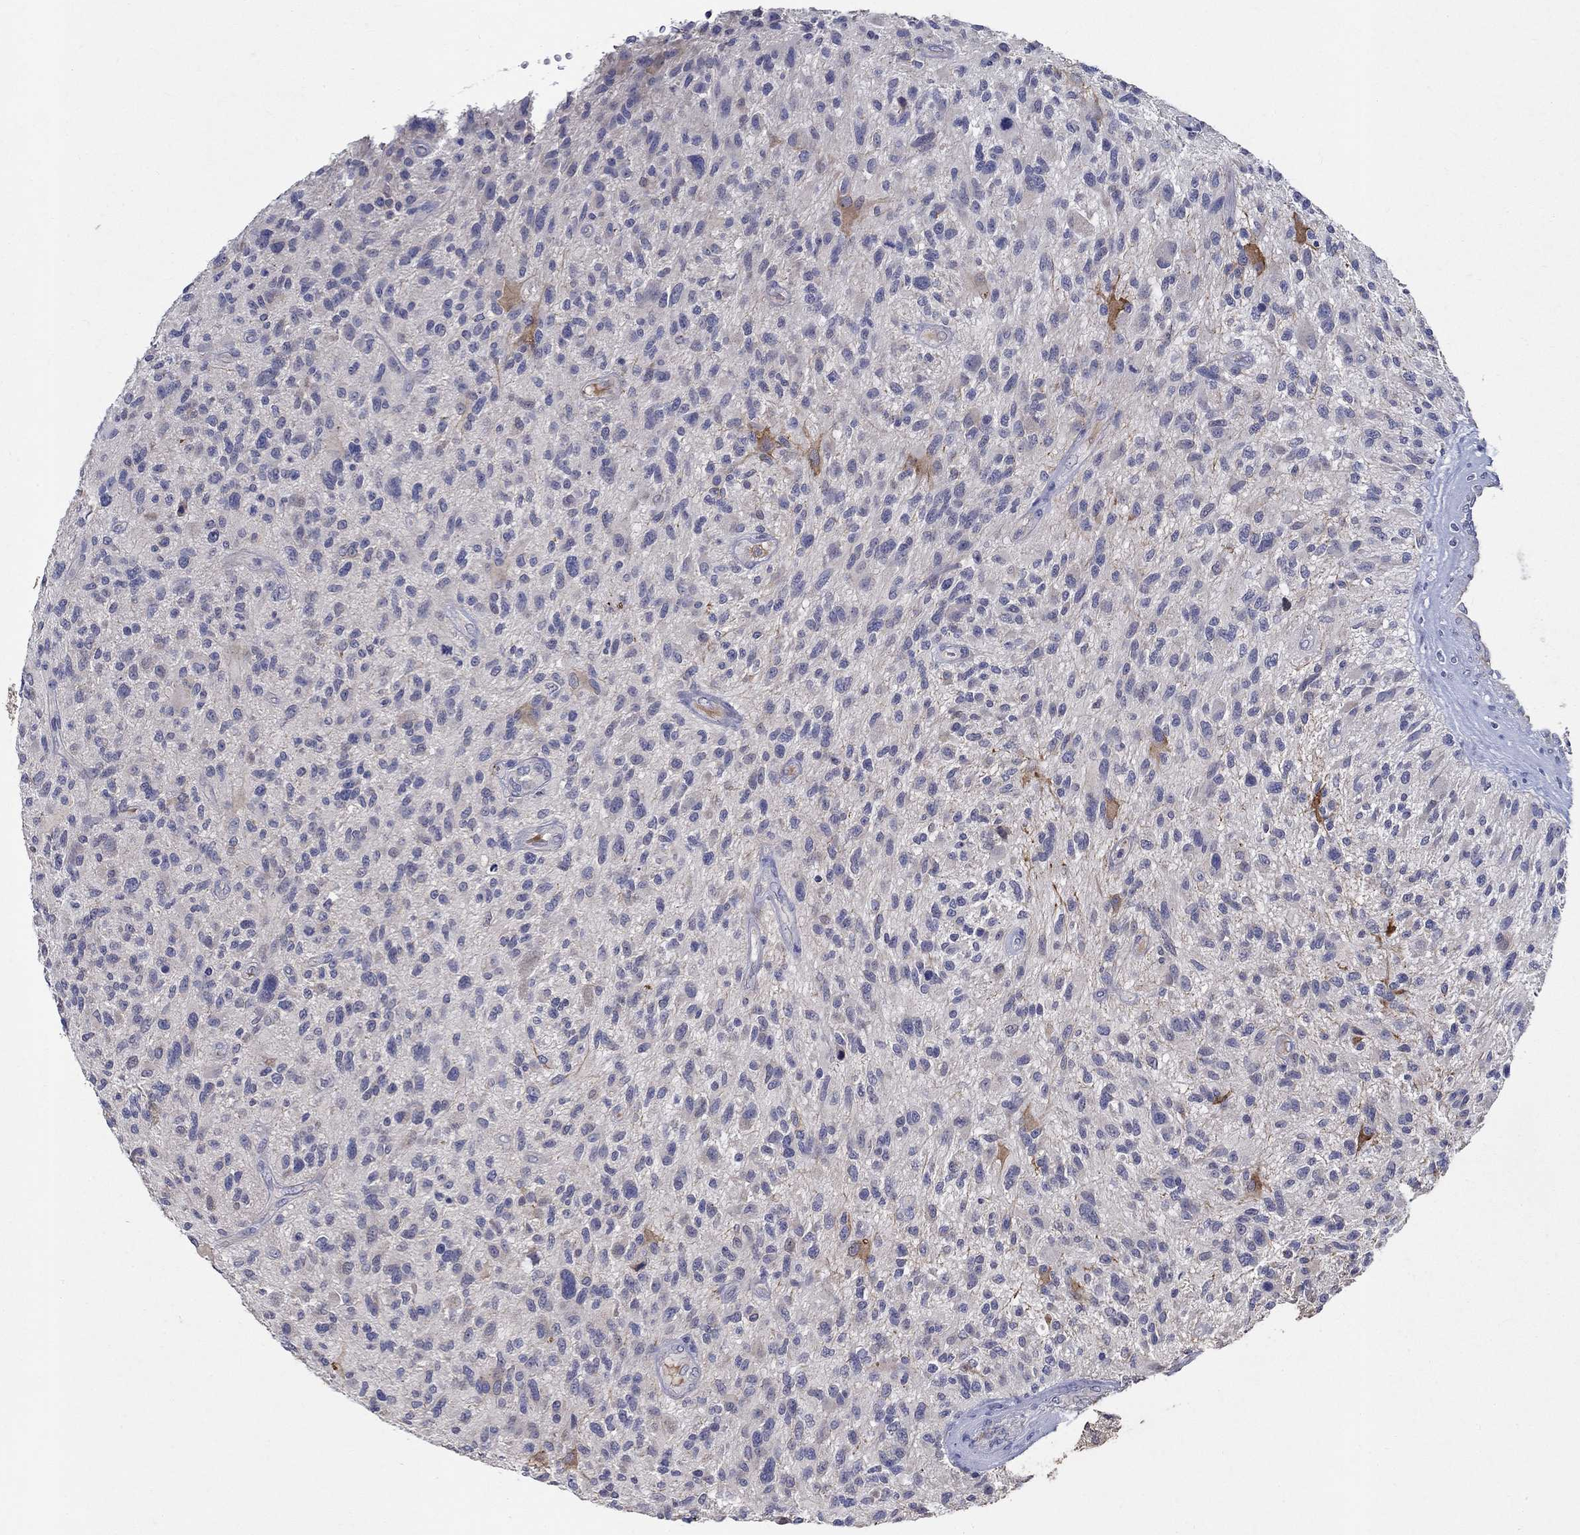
{"staining": {"intensity": "negative", "quantity": "none", "location": "none"}, "tissue": "glioma", "cell_type": "Tumor cells", "image_type": "cancer", "snomed": [{"axis": "morphology", "description": "Glioma, malignant, High grade"}, {"axis": "topography", "description": "Brain"}], "caption": "DAB (3,3'-diaminobenzidine) immunohistochemical staining of human malignant high-grade glioma shows no significant positivity in tumor cells.", "gene": "PROZ", "patient": {"sex": "male", "age": 47}}